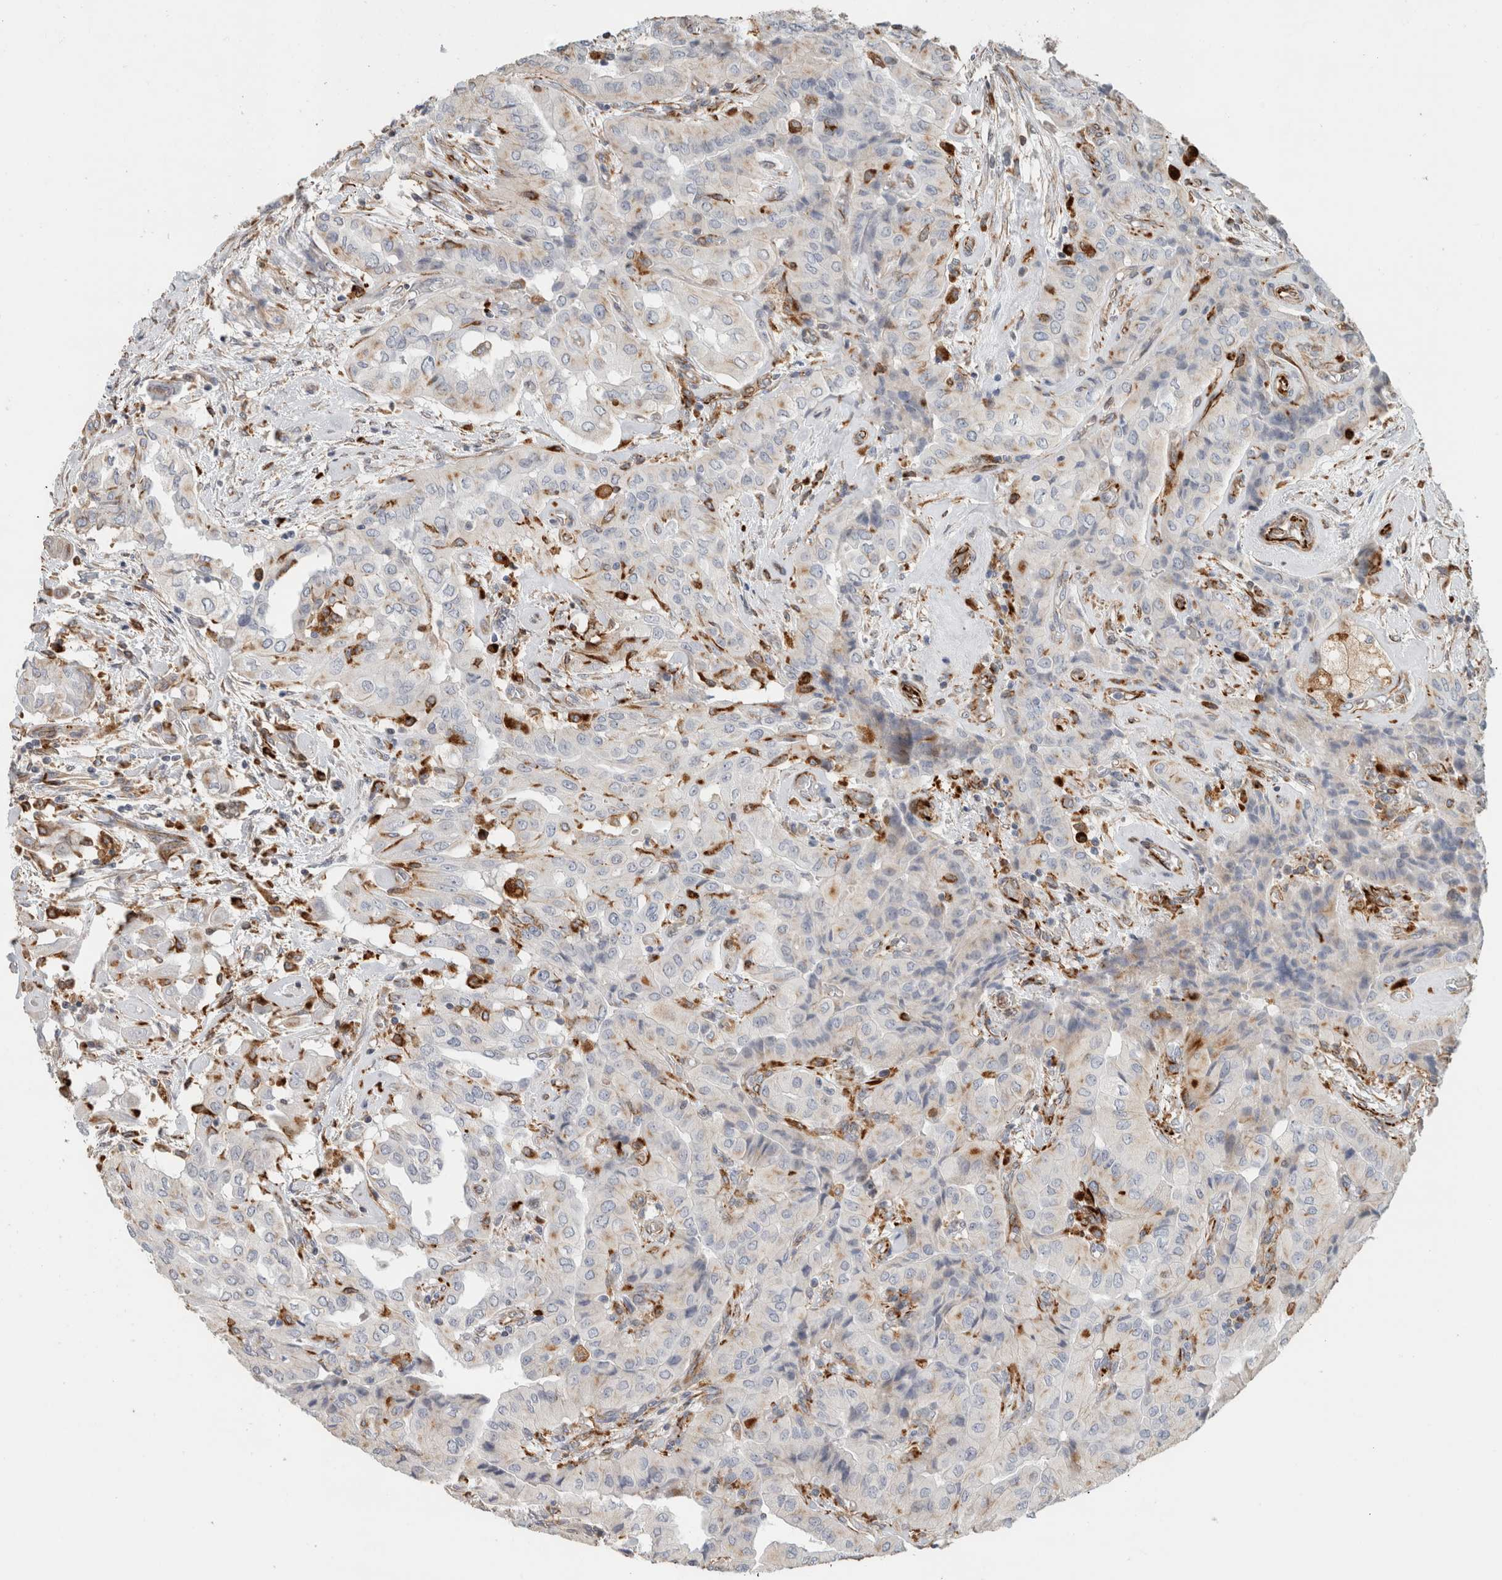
{"staining": {"intensity": "negative", "quantity": "none", "location": "none"}, "tissue": "thyroid cancer", "cell_type": "Tumor cells", "image_type": "cancer", "snomed": [{"axis": "morphology", "description": "Papillary adenocarcinoma, NOS"}, {"axis": "topography", "description": "Thyroid gland"}], "caption": "Immunohistochemistry (IHC) micrograph of neoplastic tissue: human thyroid papillary adenocarcinoma stained with DAB reveals no significant protein positivity in tumor cells.", "gene": "LY86", "patient": {"sex": "female", "age": 59}}